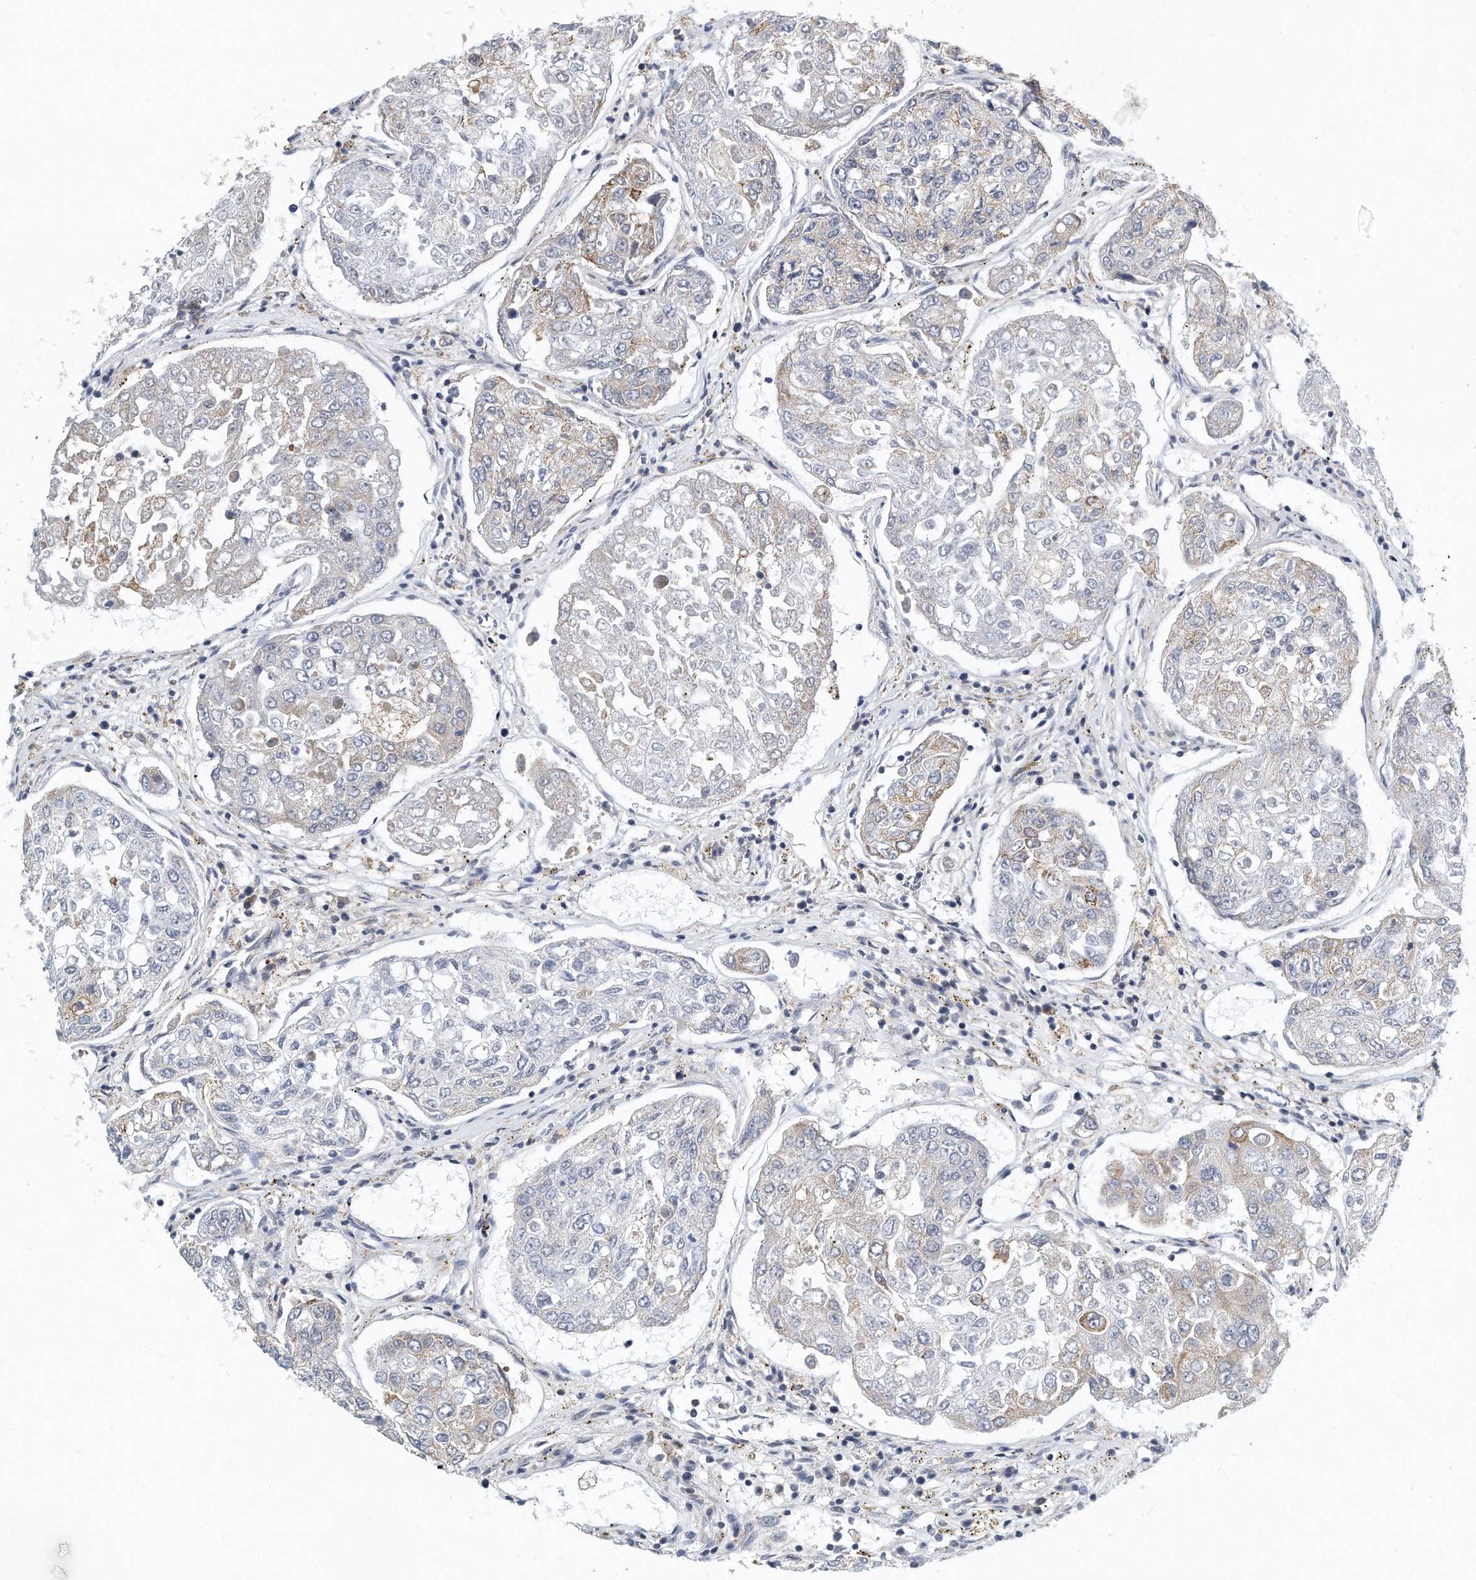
{"staining": {"intensity": "weak", "quantity": "<25%", "location": "cytoplasmic/membranous"}, "tissue": "urothelial cancer", "cell_type": "Tumor cells", "image_type": "cancer", "snomed": [{"axis": "morphology", "description": "Urothelial carcinoma, High grade"}, {"axis": "topography", "description": "Lymph node"}, {"axis": "topography", "description": "Urinary bladder"}], "caption": "The image shows no significant expression in tumor cells of urothelial cancer. (DAB immunohistochemistry (IHC) with hematoxylin counter stain).", "gene": "VLDLR", "patient": {"sex": "male", "age": 51}}